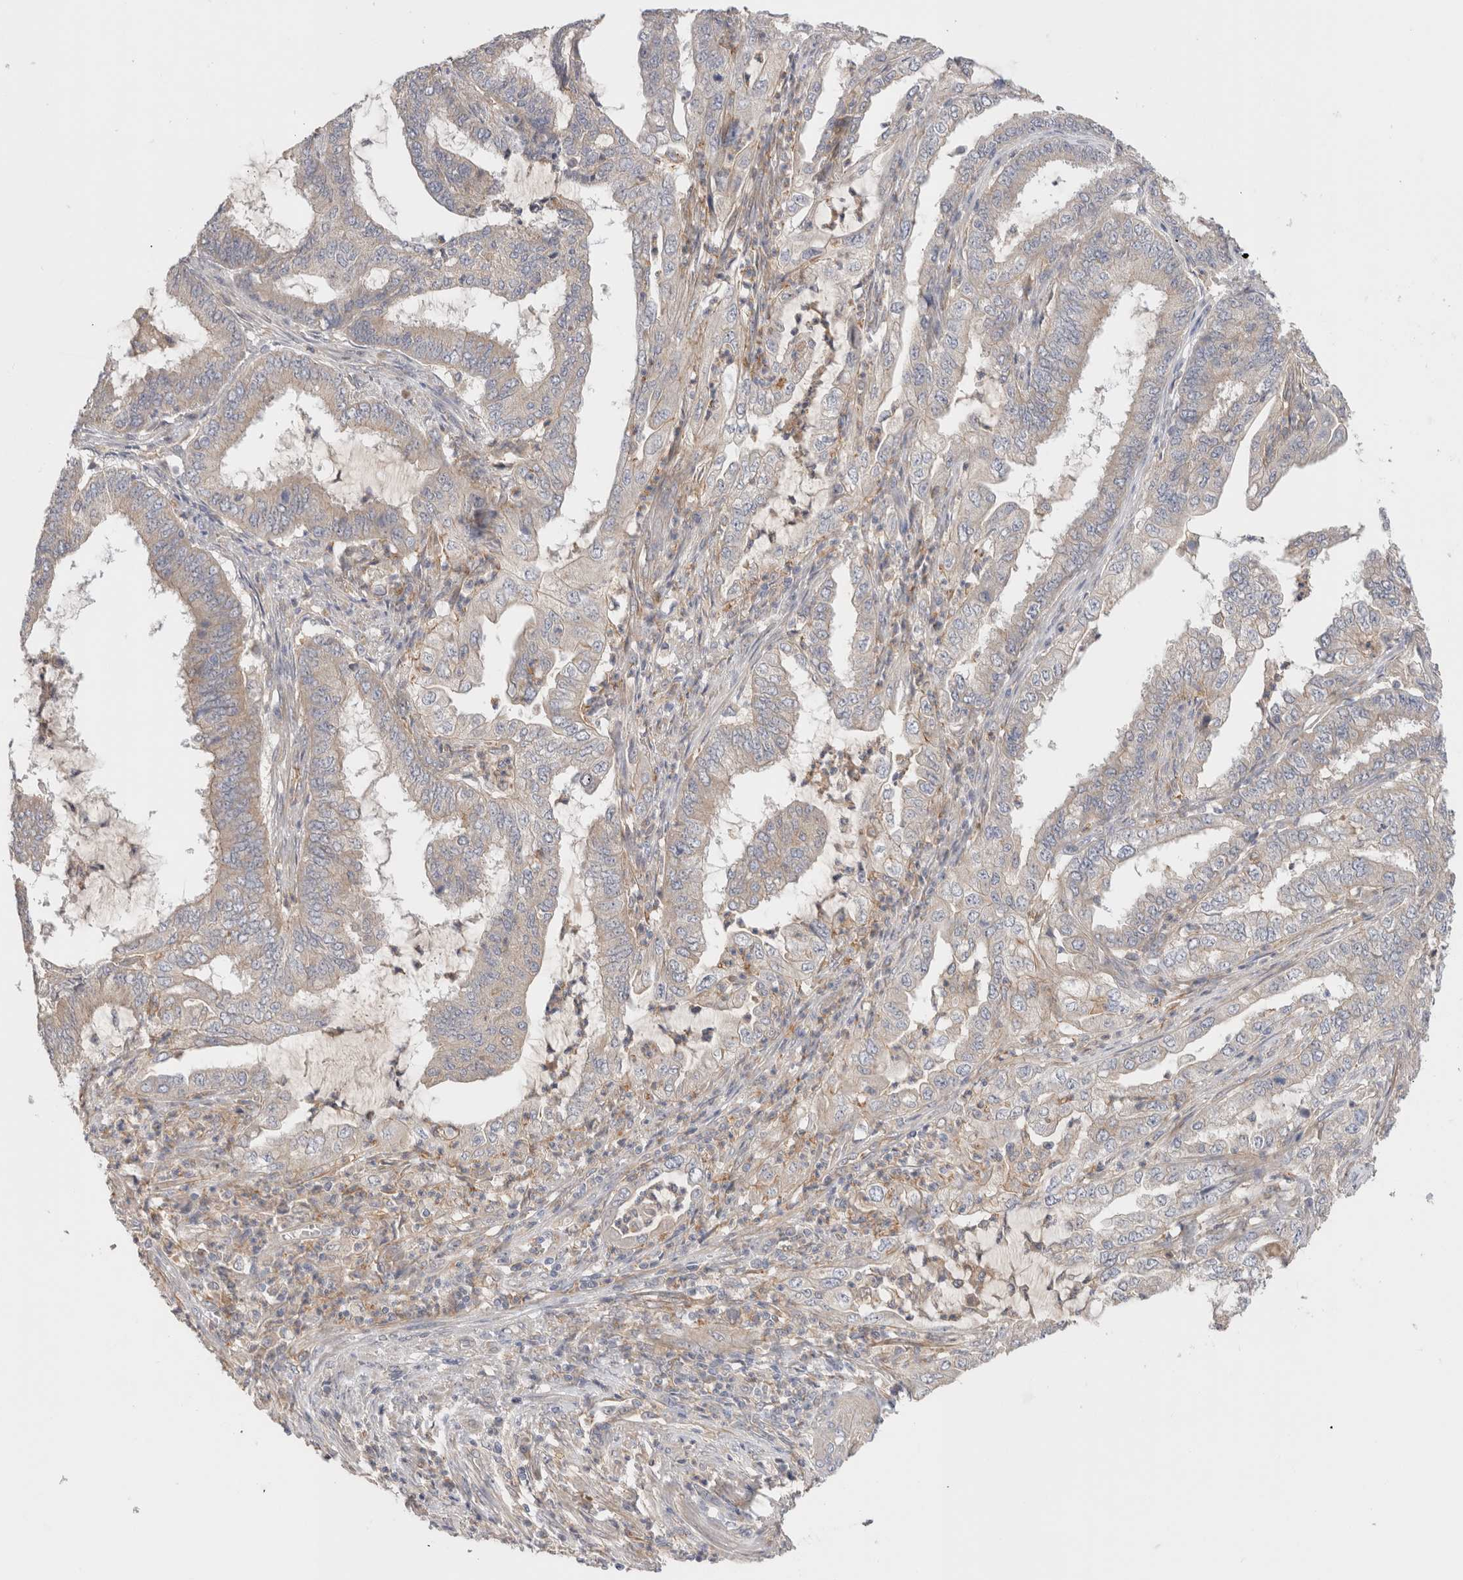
{"staining": {"intensity": "weak", "quantity": "<25%", "location": "cytoplasmic/membranous"}, "tissue": "endometrial cancer", "cell_type": "Tumor cells", "image_type": "cancer", "snomed": [{"axis": "morphology", "description": "Adenocarcinoma, NOS"}, {"axis": "topography", "description": "Endometrium"}], "caption": "Endometrial cancer was stained to show a protein in brown. There is no significant expression in tumor cells.", "gene": "SGK3", "patient": {"sex": "female", "age": 51}}